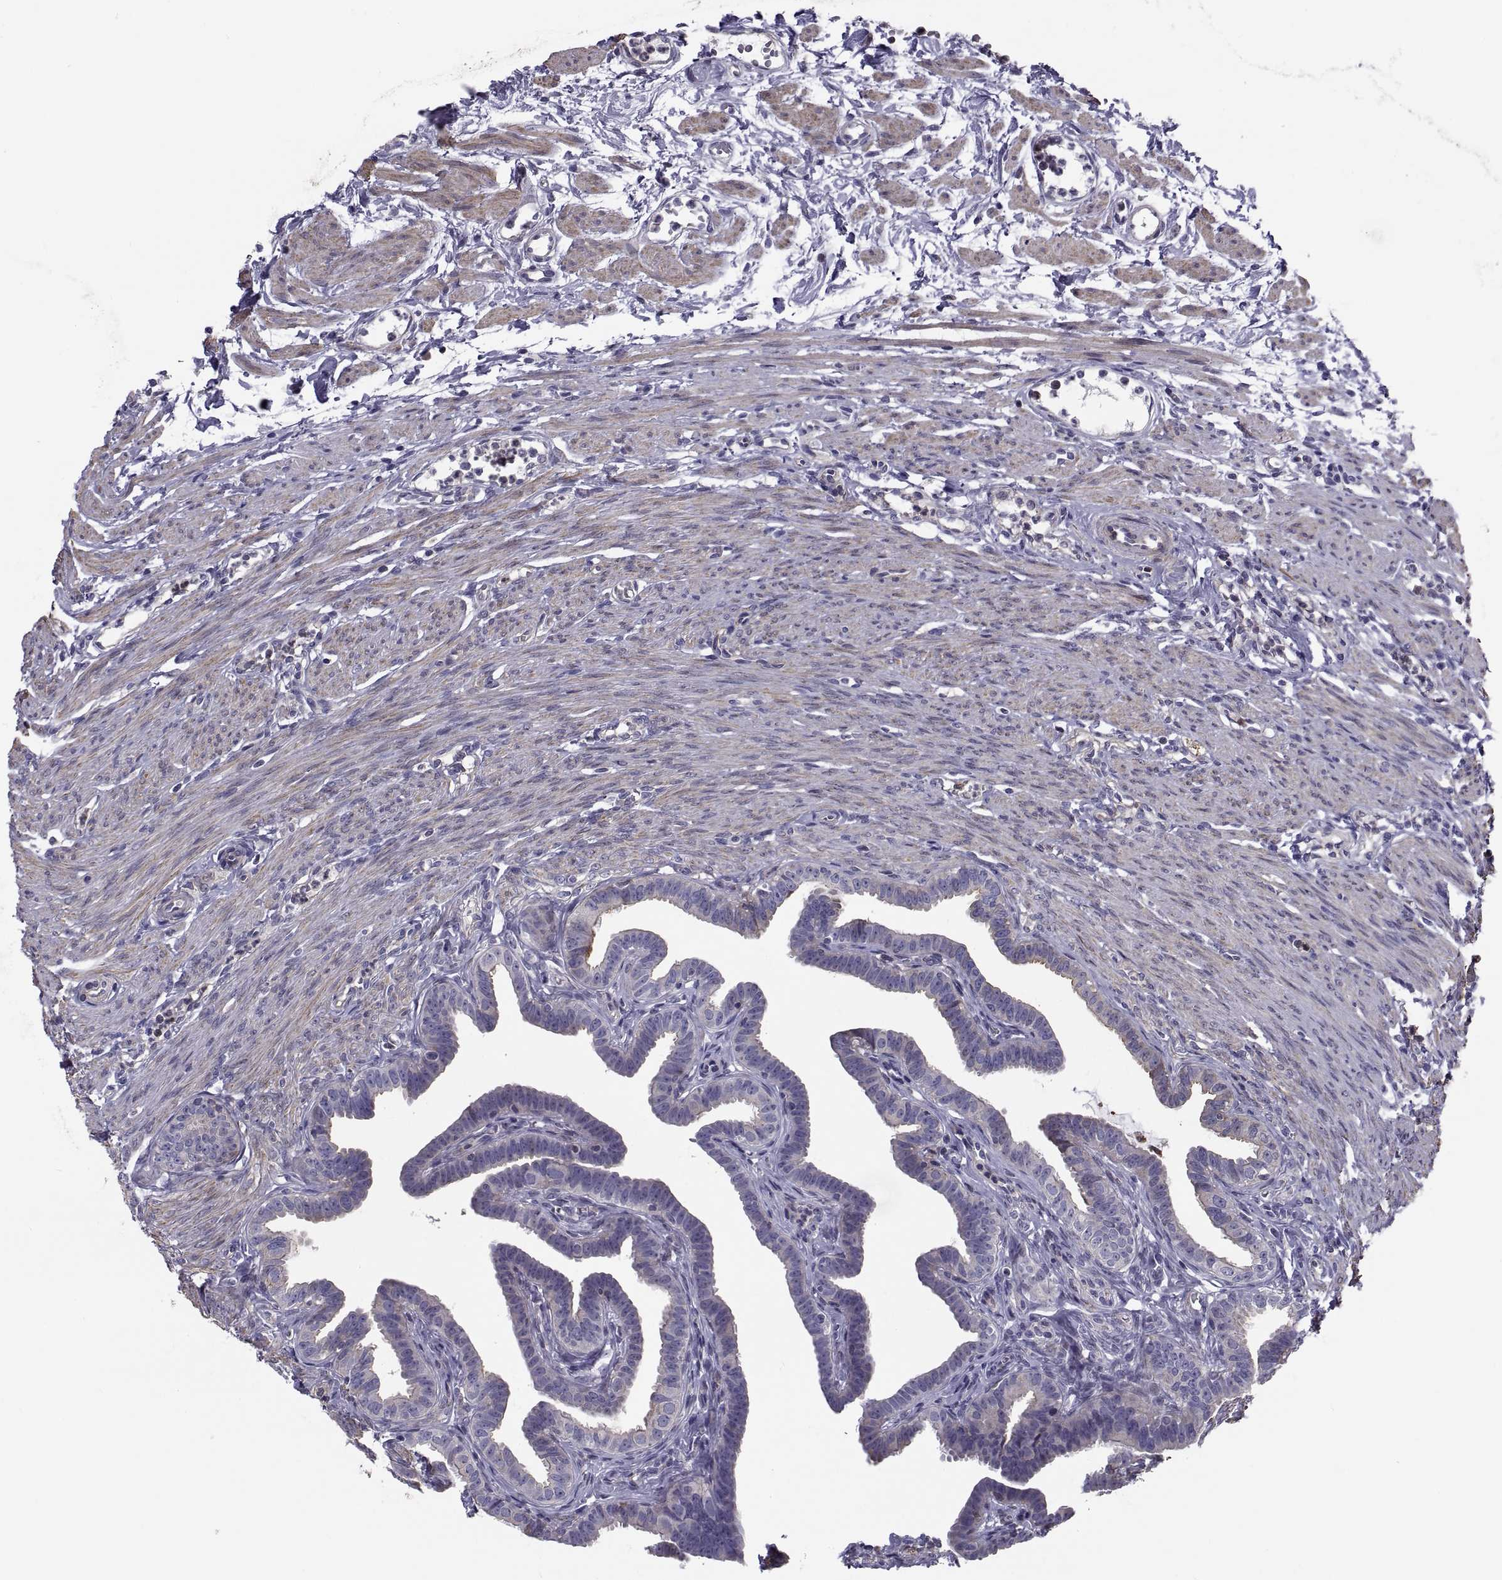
{"staining": {"intensity": "moderate", "quantity": "<25%", "location": "cytoplasmic/membranous"}, "tissue": "fallopian tube", "cell_type": "Glandular cells", "image_type": "normal", "snomed": [{"axis": "morphology", "description": "Normal tissue, NOS"}, {"axis": "topography", "description": "Fallopian tube"}, {"axis": "topography", "description": "Ovary"}], "caption": "Glandular cells reveal low levels of moderate cytoplasmic/membranous expression in about <25% of cells in unremarkable human fallopian tube. (Stains: DAB (3,3'-diaminobenzidine) in brown, nuclei in blue, Microscopy: brightfield microscopy at high magnification).", "gene": "ANO1", "patient": {"sex": "female", "age": 33}}